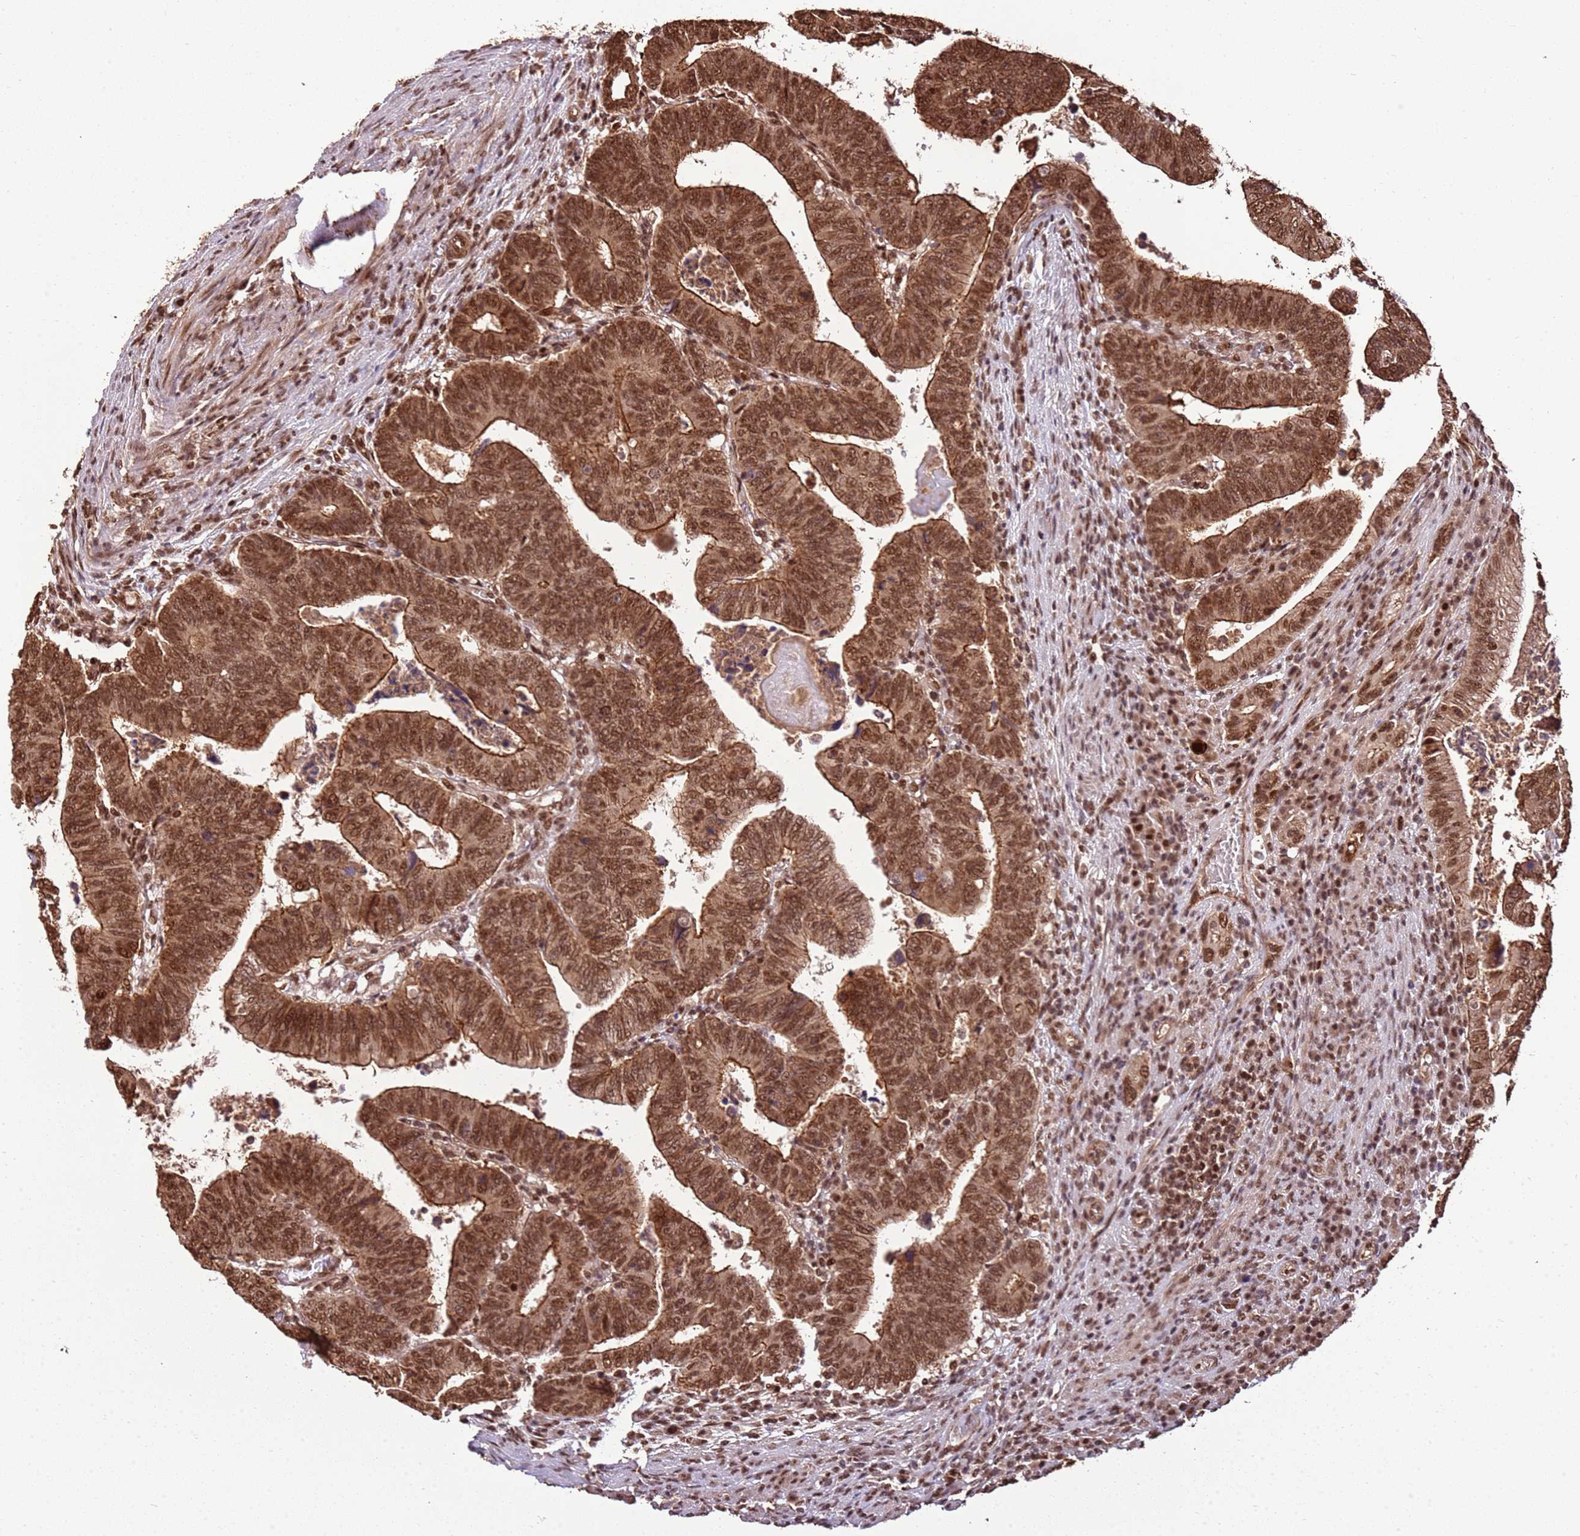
{"staining": {"intensity": "moderate", "quantity": ">75%", "location": "cytoplasmic/membranous,nuclear"}, "tissue": "colorectal cancer", "cell_type": "Tumor cells", "image_type": "cancer", "snomed": [{"axis": "morphology", "description": "Normal tissue, NOS"}, {"axis": "morphology", "description": "Adenocarcinoma, NOS"}, {"axis": "topography", "description": "Rectum"}], "caption": "Protein expression analysis of adenocarcinoma (colorectal) reveals moderate cytoplasmic/membranous and nuclear expression in about >75% of tumor cells.", "gene": "ZBTB12", "patient": {"sex": "female", "age": 65}}